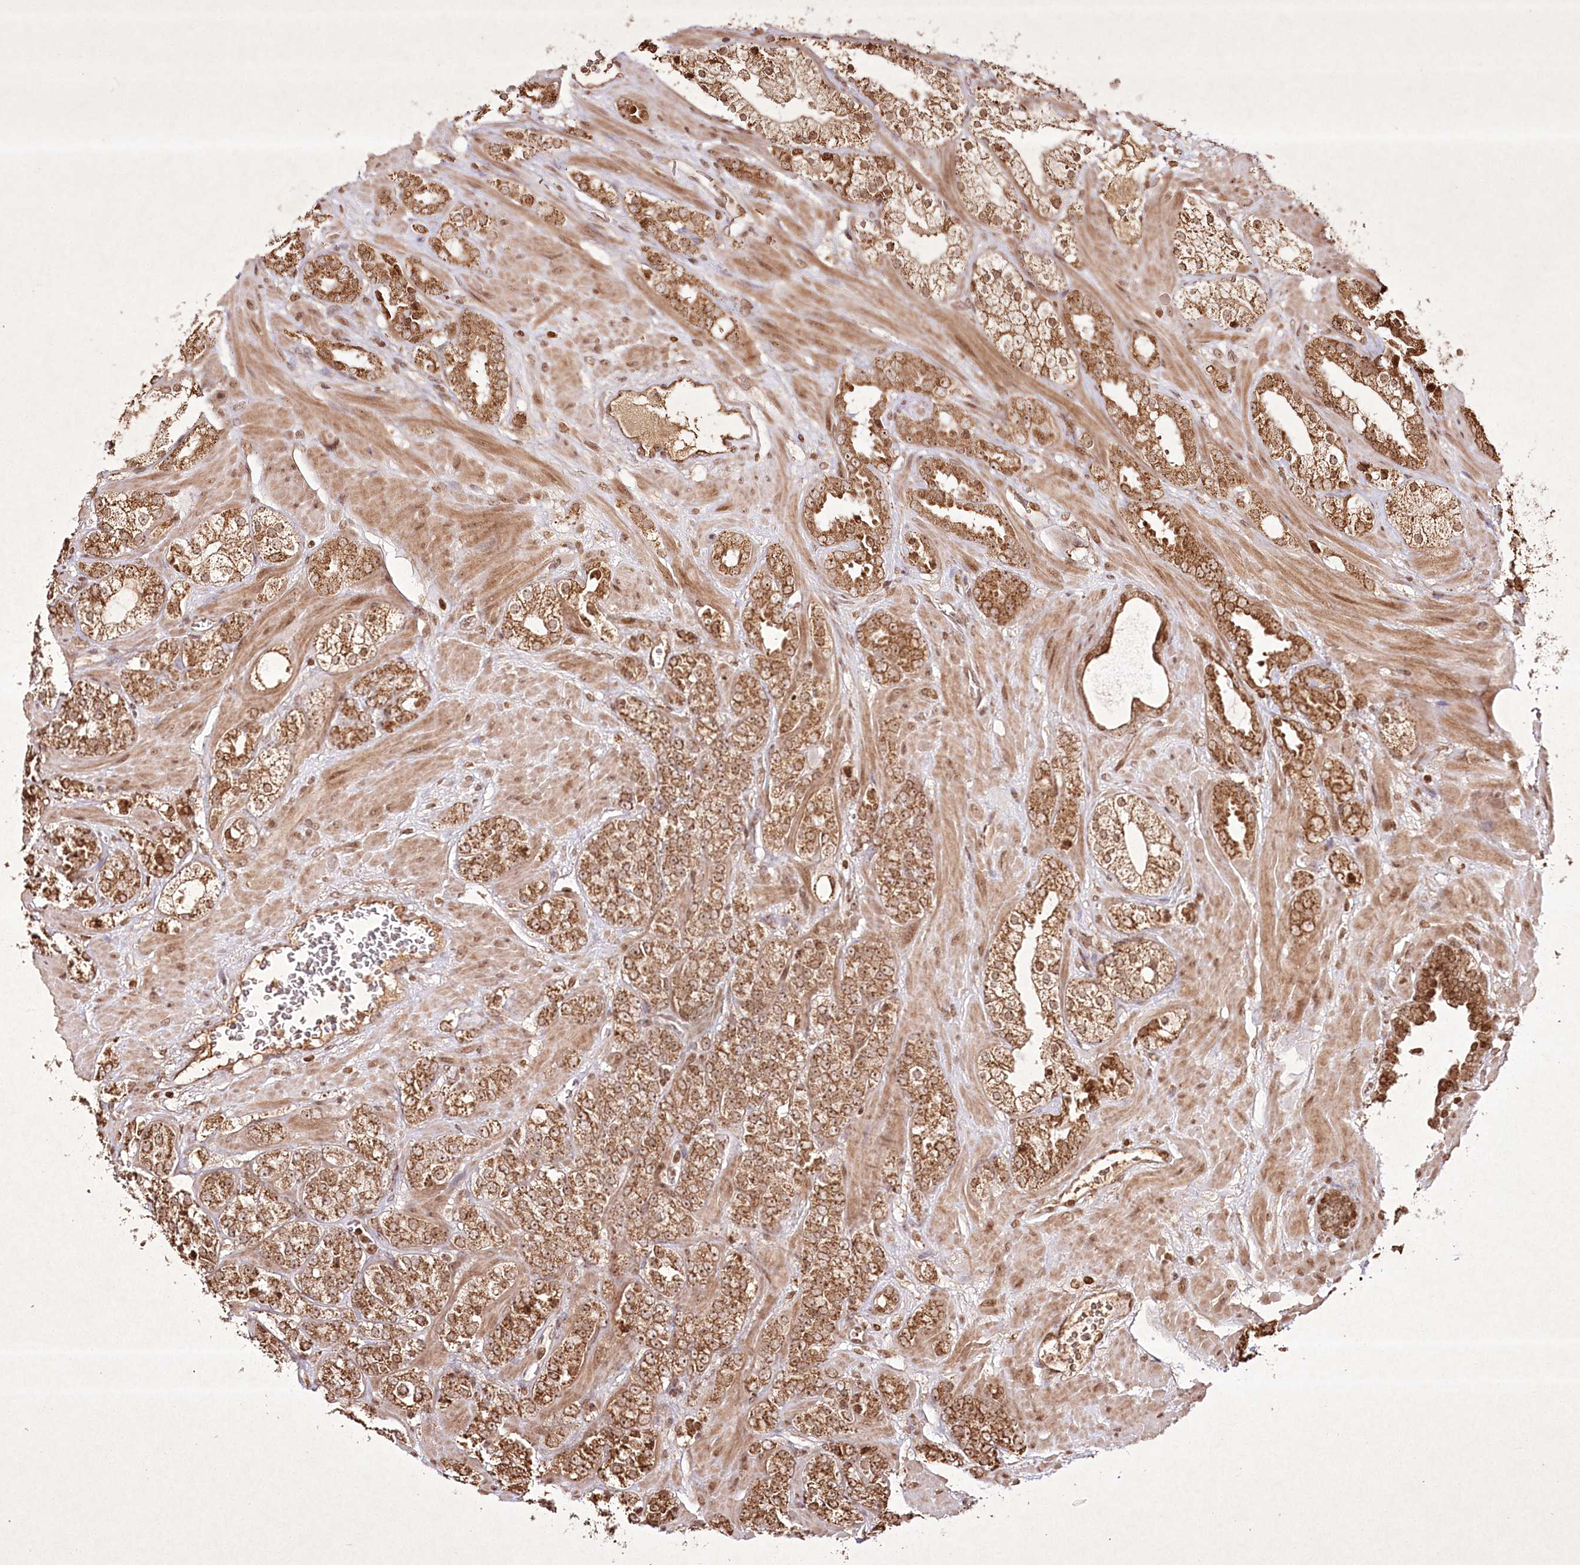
{"staining": {"intensity": "moderate", "quantity": ">75%", "location": "cytoplasmic/membranous,nuclear"}, "tissue": "prostate cancer", "cell_type": "Tumor cells", "image_type": "cancer", "snomed": [{"axis": "morphology", "description": "Adenocarcinoma, High grade"}, {"axis": "topography", "description": "Prostate"}], "caption": "Tumor cells display moderate cytoplasmic/membranous and nuclear positivity in approximately >75% of cells in adenocarcinoma (high-grade) (prostate).", "gene": "CARM1", "patient": {"sex": "male", "age": 64}}